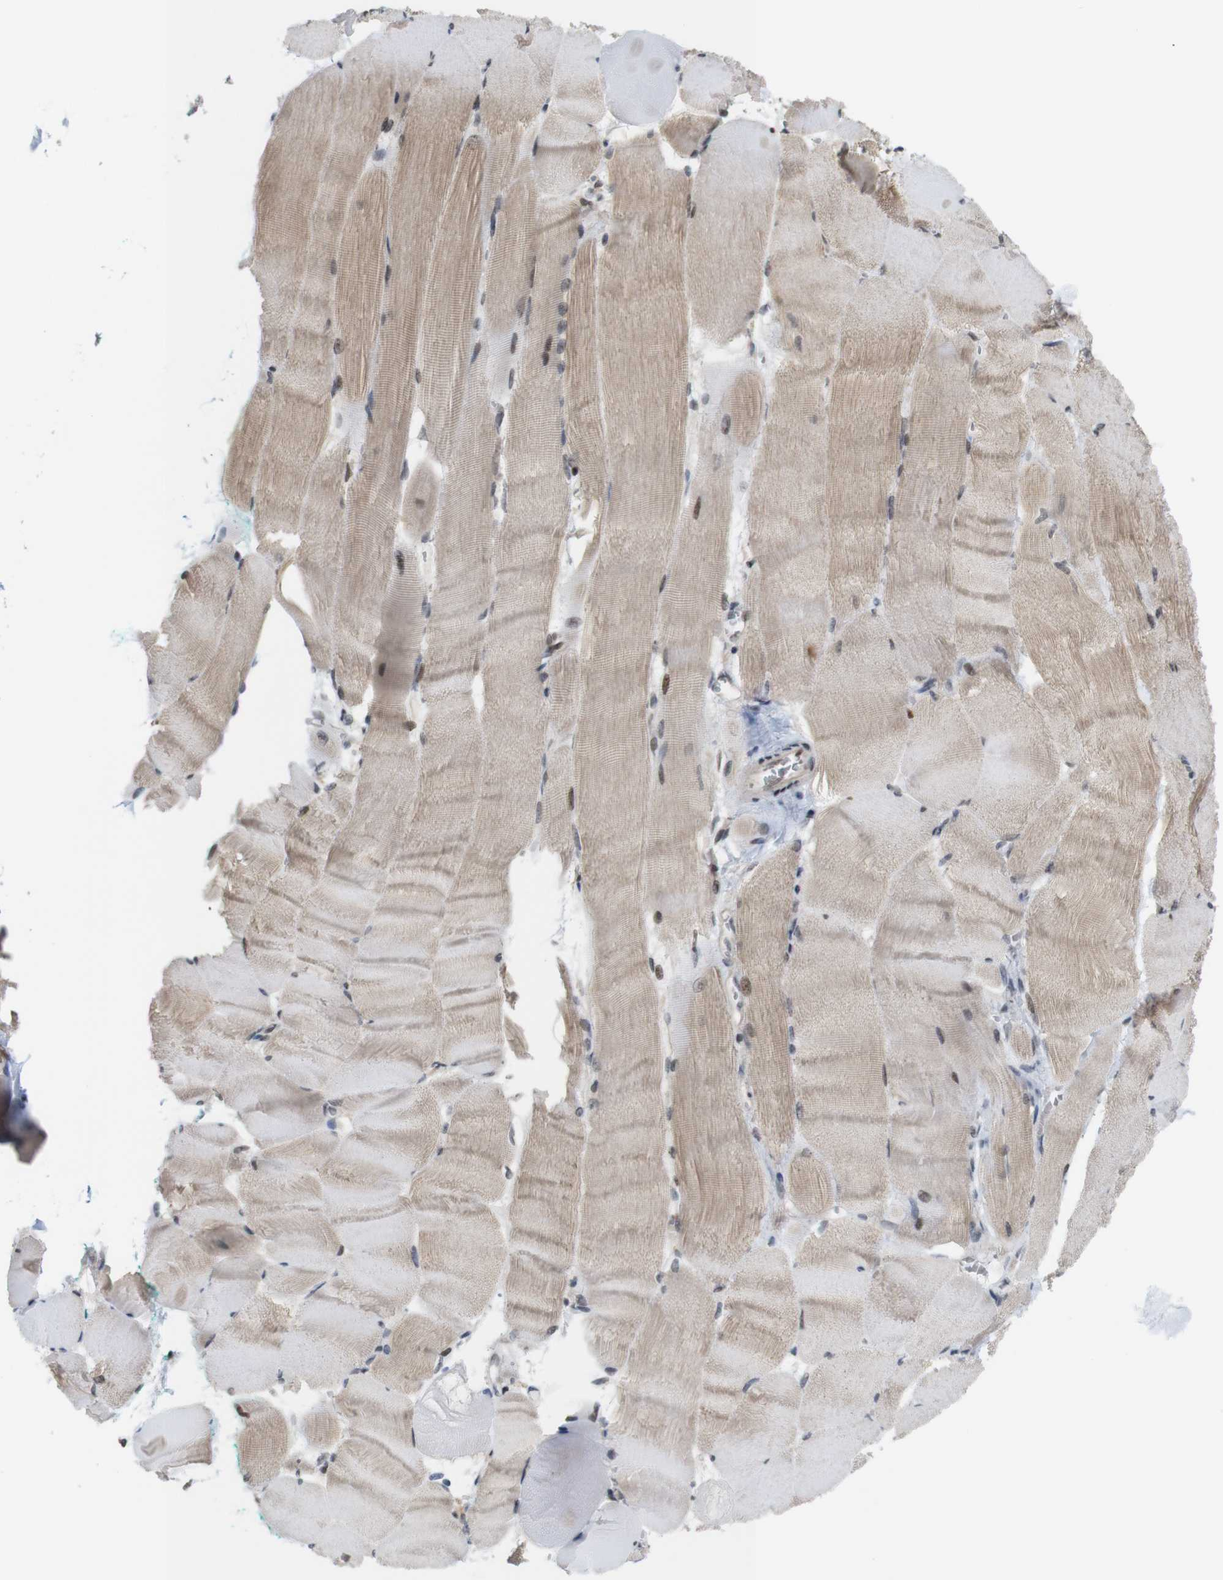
{"staining": {"intensity": "moderate", "quantity": ">75%", "location": "cytoplasmic/membranous,nuclear"}, "tissue": "skeletal muscle", "cell_type": "Myocytes", "image_type": "normal", "snomed": [{"axis": "morphology", "description": "Normal tissue, NOS"}, {"axis": "morphology", "description": "Squamous cell carcinoma, NOS"}, {"axis": "topography", "description": "Skeletal muscle"}], "caption": "This photomicrograph shows unremarkable skeletal muscle stained with immunohistochemistry to label a protein in brown. The cytoplasmic/membranous,nuclear of myocytes show moderate positivity for the protein. Nuclei are counter-stained blue.", "gene": "PNMA8A", "patient": {"sex": "male", "age": 51}}